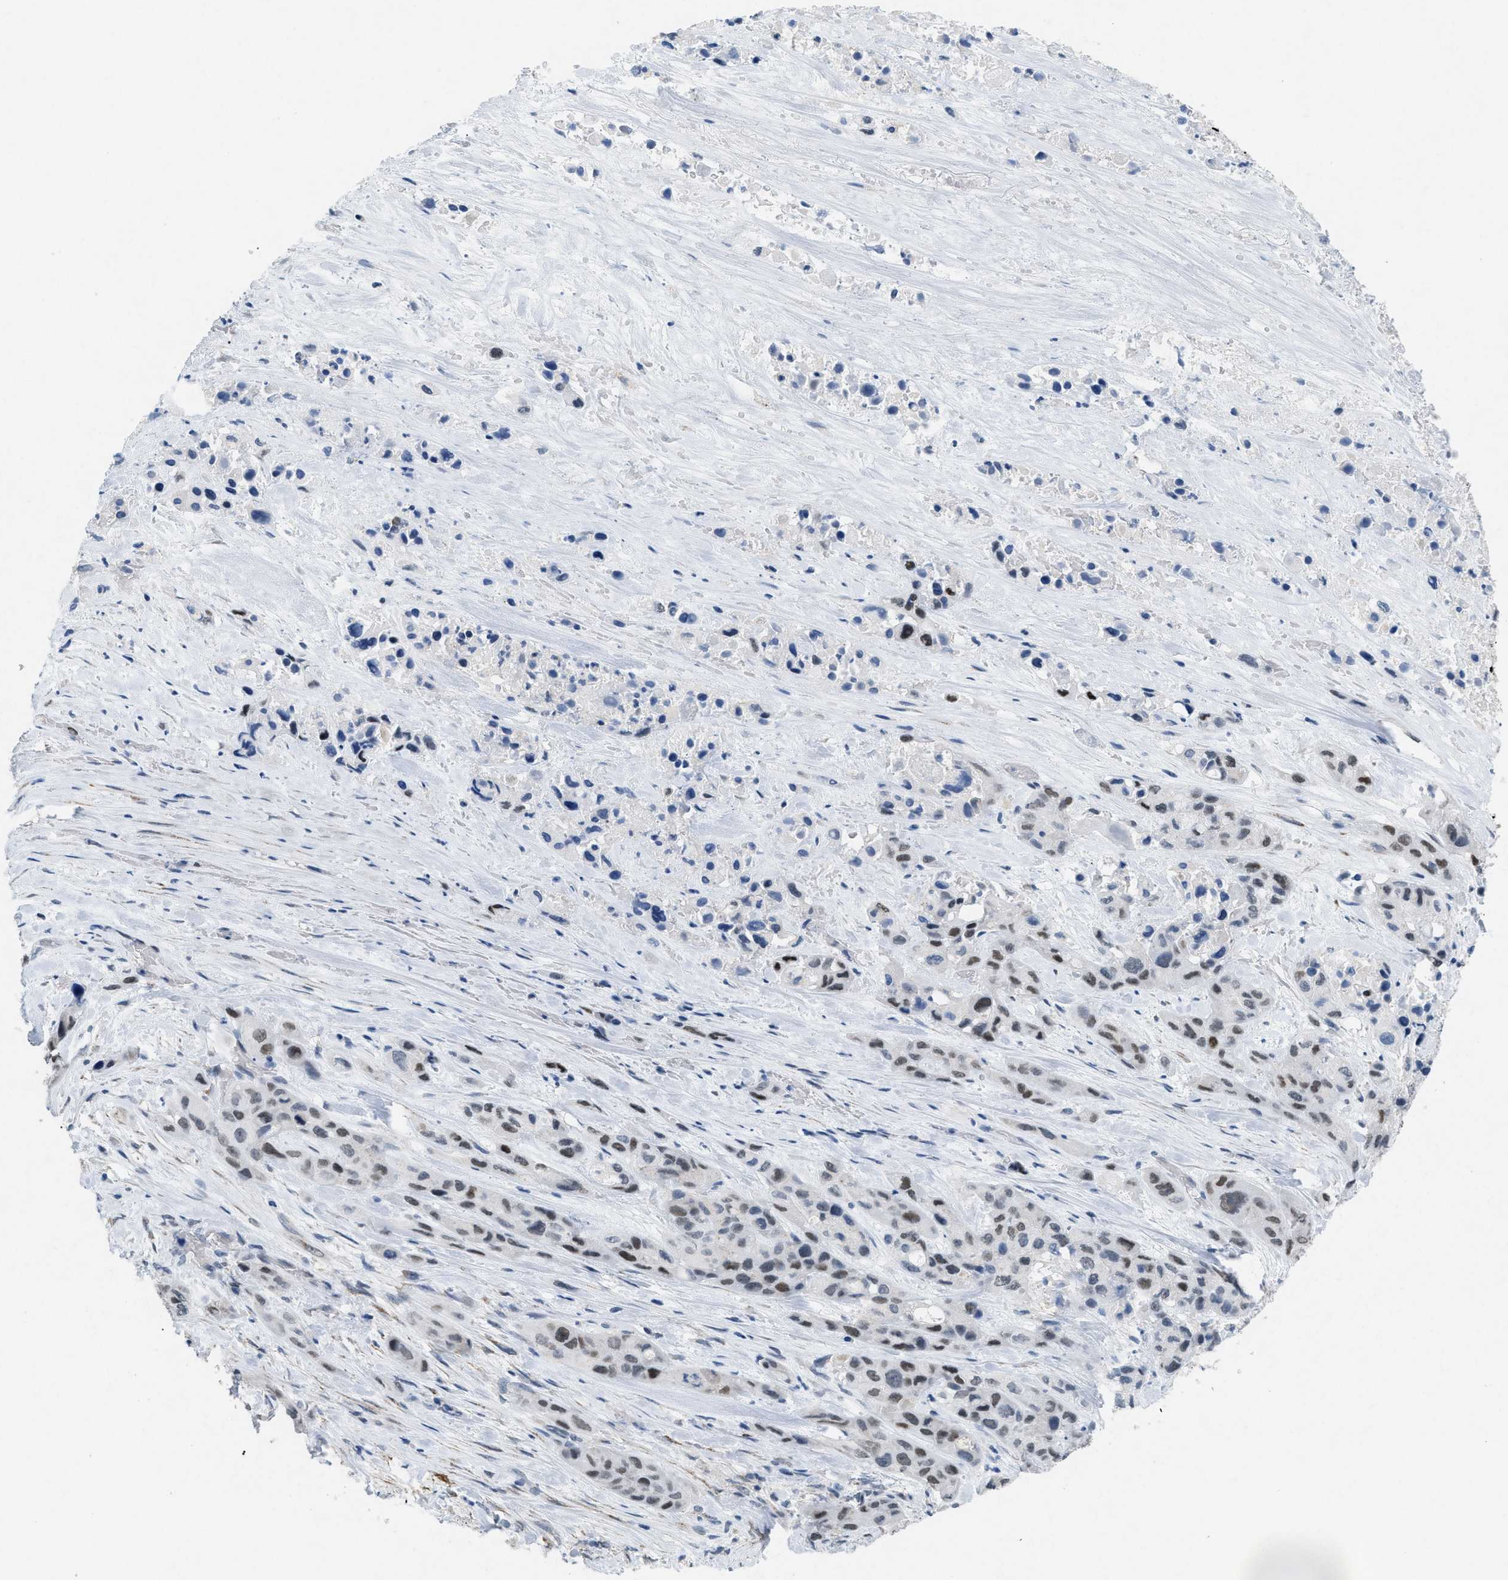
{"staining": {"intensity": "weak", "quantity": "<25%", "location": "nuclear"}, "tissue": "pancreatic cancer", "cell_type": "Tumor cells", "image_type": "cancer", "snomed": [{"axis": "morphology", "description": "Adenocarcinoma, NOS"}, {"axis": "topography", "description": "Pancreas"}], "caption": "A high-resolution image shows IHC staining of adenocarcinoma (pancreatic), which reveals no significant expression in tumor cells. Nuclei are stained in blue.", "gene": "TASOR", "patient": {"sex": "male", "age": 53}}